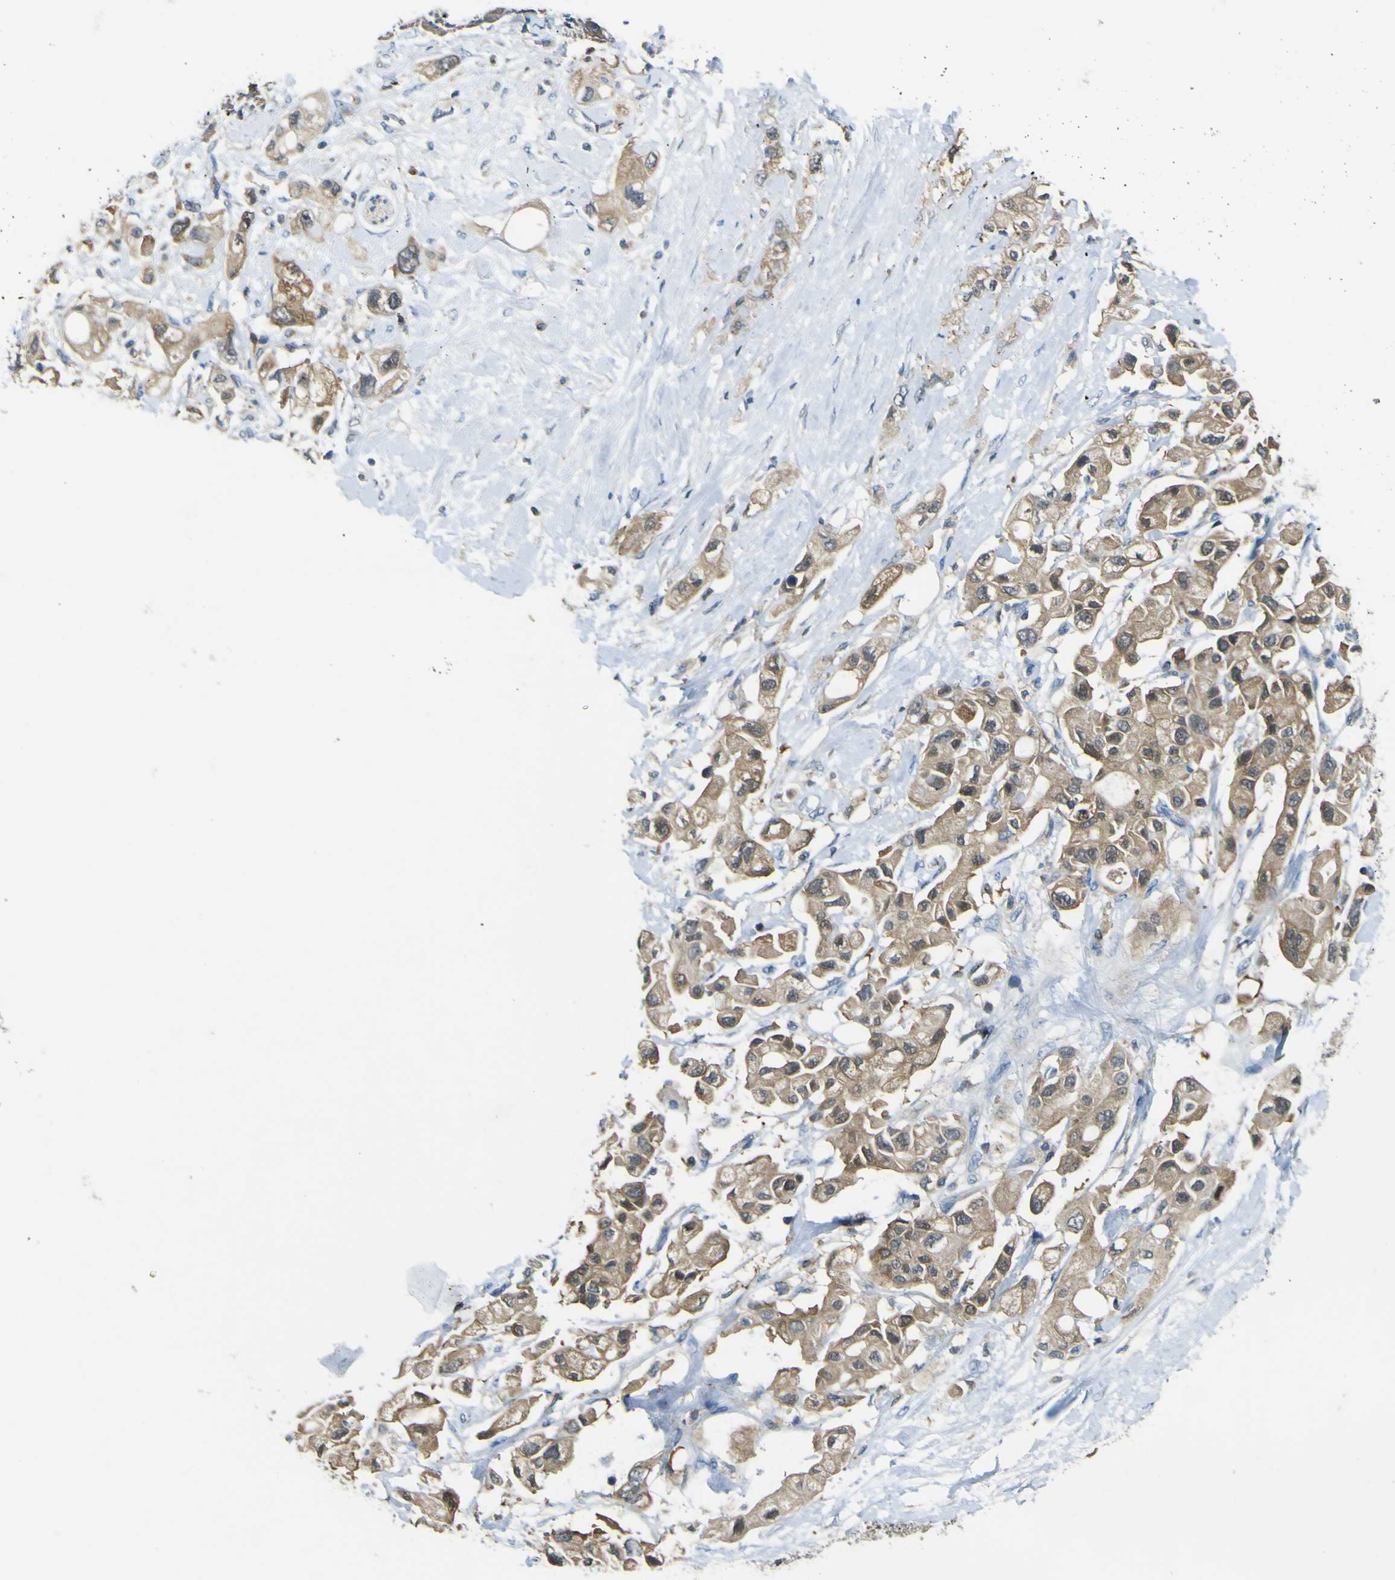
{"staining": {"intensity": "moderate", "quantity": ">75%", "location": "cytoplasmic/membranous"}, "tissue": "pancreatic cancer", "cell_type": "Tumor cells", "image_type": "cancer", "snomed": [{"axis": "morphology", "description": "Adenocarcinoma, NOS"}, {"axis": "topography", "description": "Pancreas"}], "caption": "There is medium levels of moderate cytoplasmic/membranous expression in tumor cells of pancreatic cancer (adenocarcinoma), as demonstrated by immunohistochemical staining (brown color).", "gene": "EML2", "patient": {"sex": "female", "age": 56}}